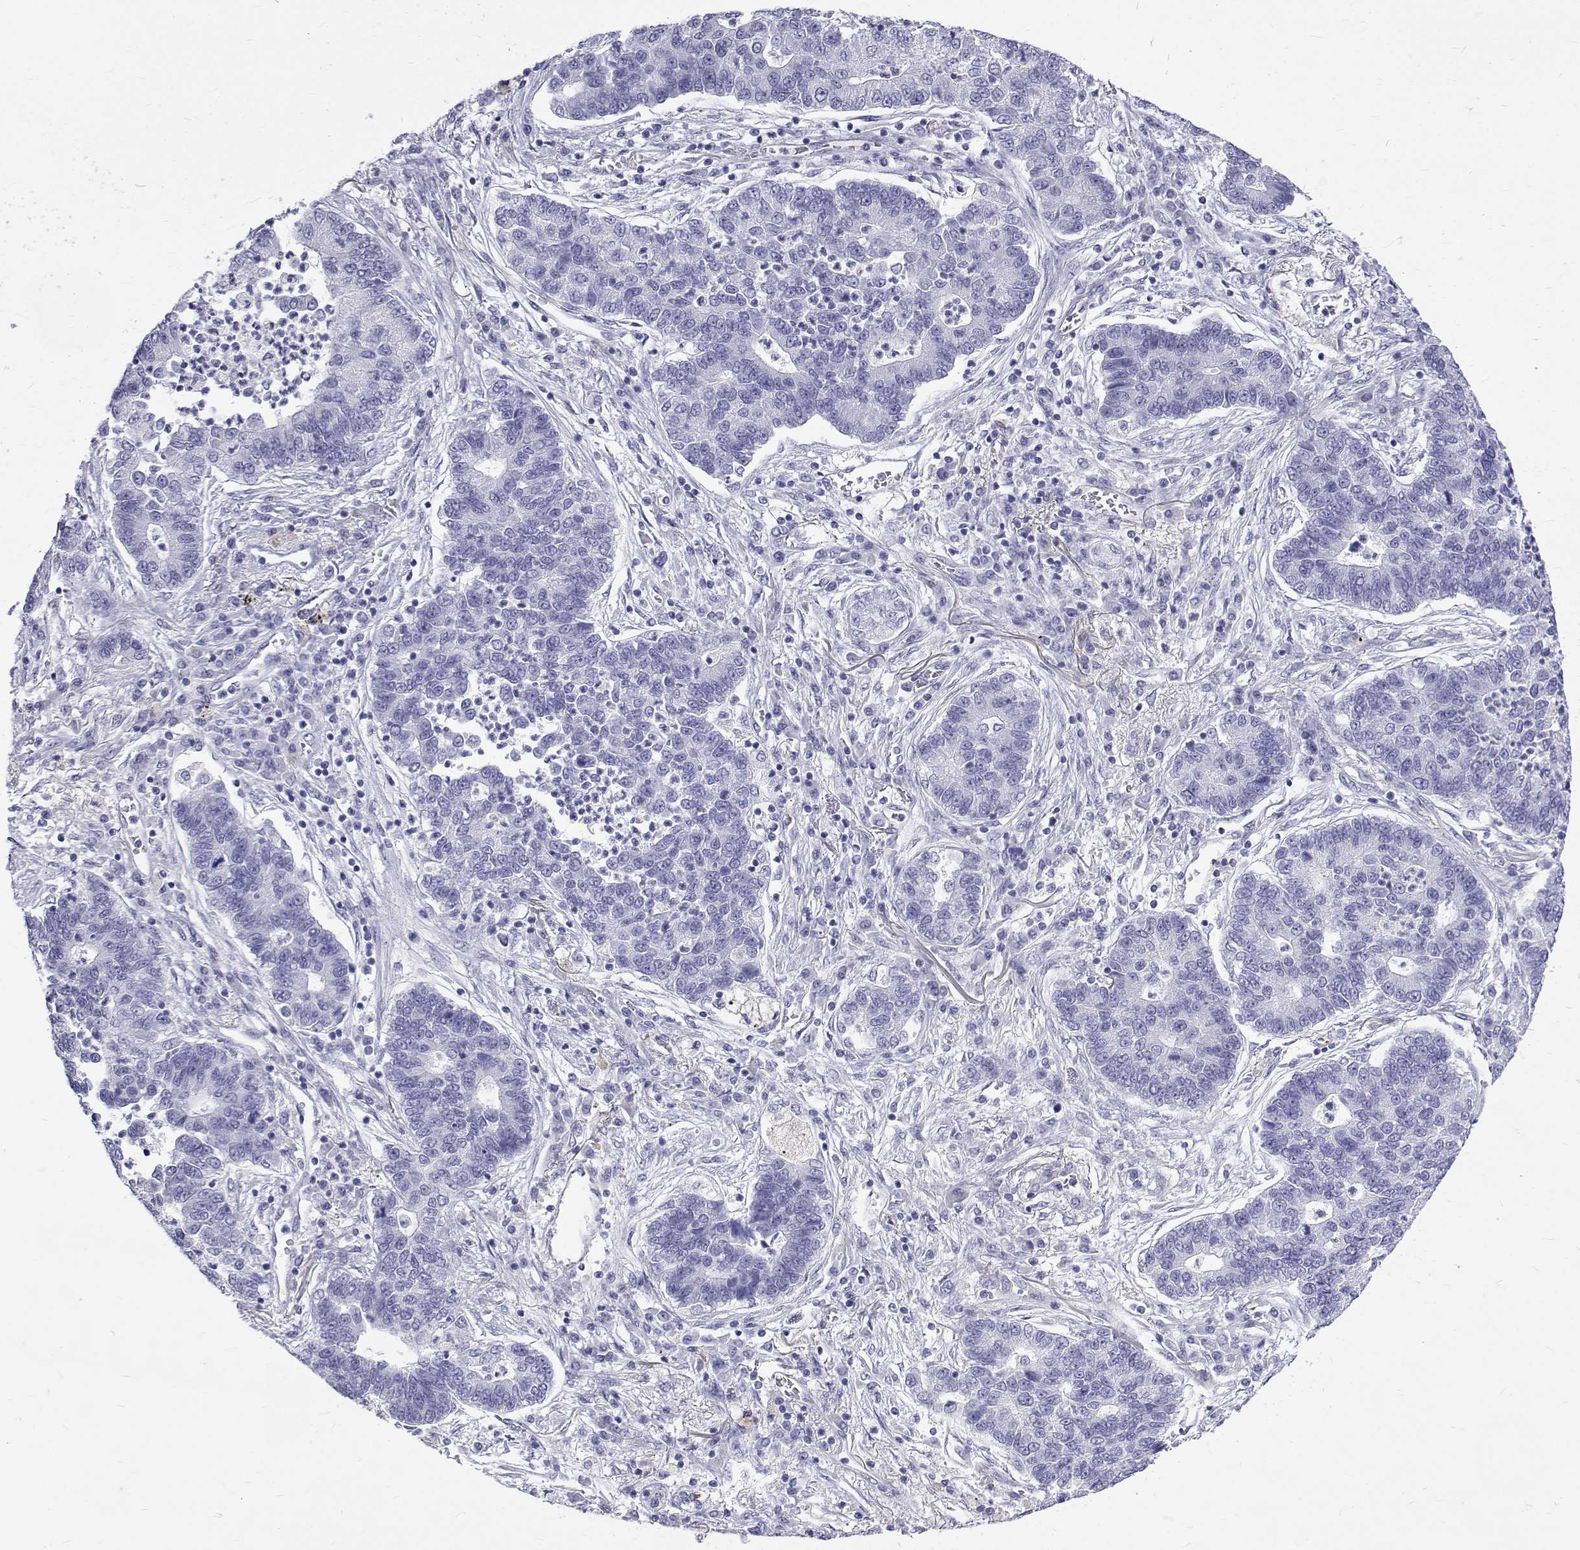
{"staining": {"intensity": "negative", "quantity": "none", "location": "none"}, "tissue": "lung cancer", "cell_type": "Tumor cells", "image_type": "cancer", "snomed": [{"axis": "morphology", "description": "Adenocarcinoma, NOS"}, {"axis": "topography", "description": "Lung"}], "caption": "The image demonstrates no significant positivity in tumor cells of lung cancer (adenocarcinoma).", "gene": "OPRPN", "patient": {"sex": "female", "age": 57}}